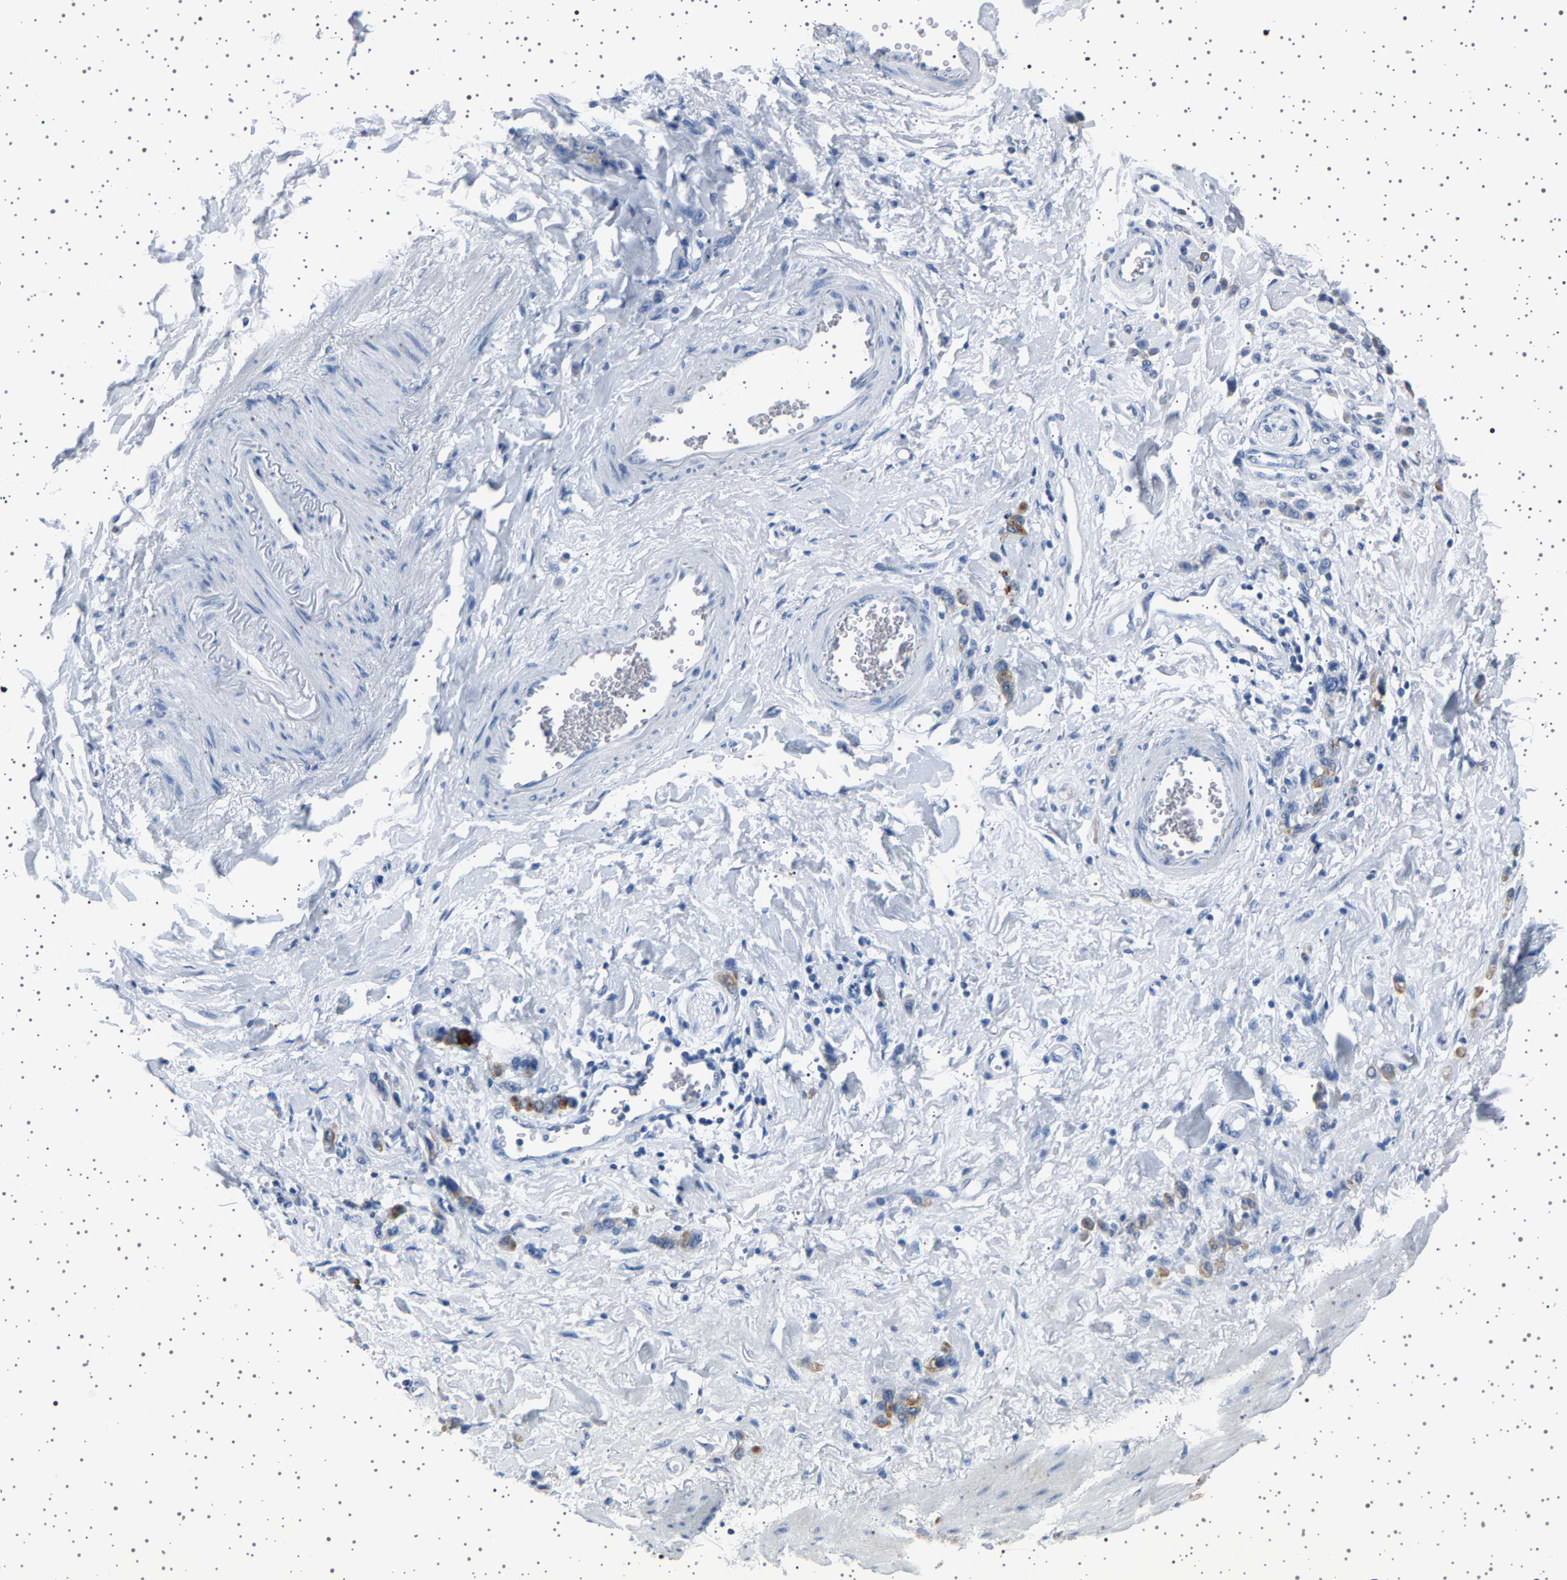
{"staining": {"intensity": "negative", "quantity": "none", "location": "none"}, "tissue": "stomach cancer", "cell_type": "Tumor cells", "image_type": "cancer", "snomed": [{"axis": "morphology", "description": "Adenocarcinoma, NOS"}, {"axis": "topography", "description": "Stomach"}], "caption": "Protein analysis of stomach adenocarcinoma exhibits no significant positivity in tumor cells.", "gene": "TFF3", "patient": {"sex": "male", "age": 82}}